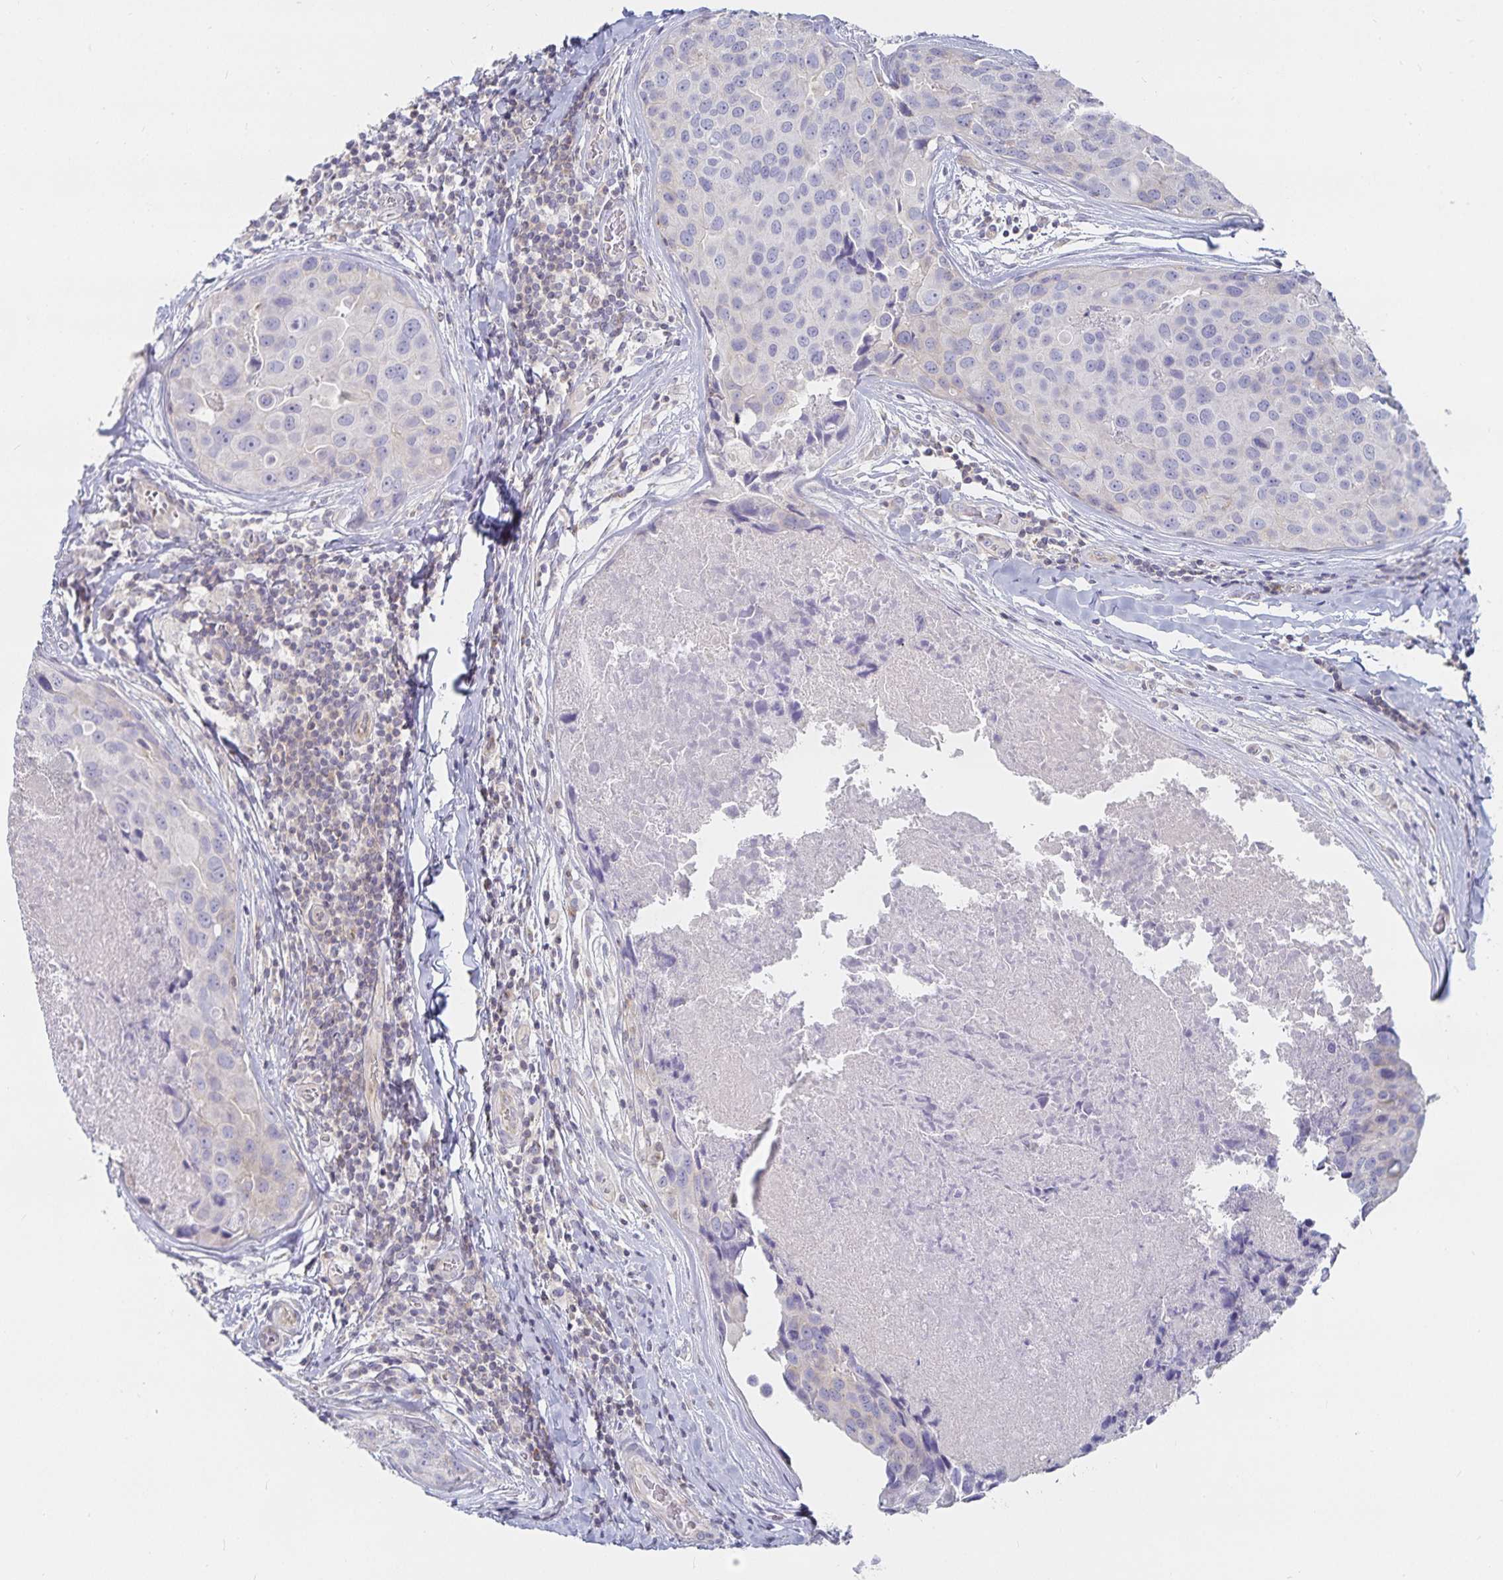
{"staining": {"intensity": "negative", "quantity": "none", "location": "none"}, "tissue": "breast cancer", "cell_type": "Tumor cells", "image_type": "cancer", "snomed": [{"axis": "morphology", "description": "Duct carcinoma"}, {"axis": "topography", "description": "Breast"}], "caption": "Protein analysis of breast invasive ductal carcinoma displays no significant staining in tumor cells.", "gene": "SFTPA1", "patient": {"sex": "female", "age": 24}}